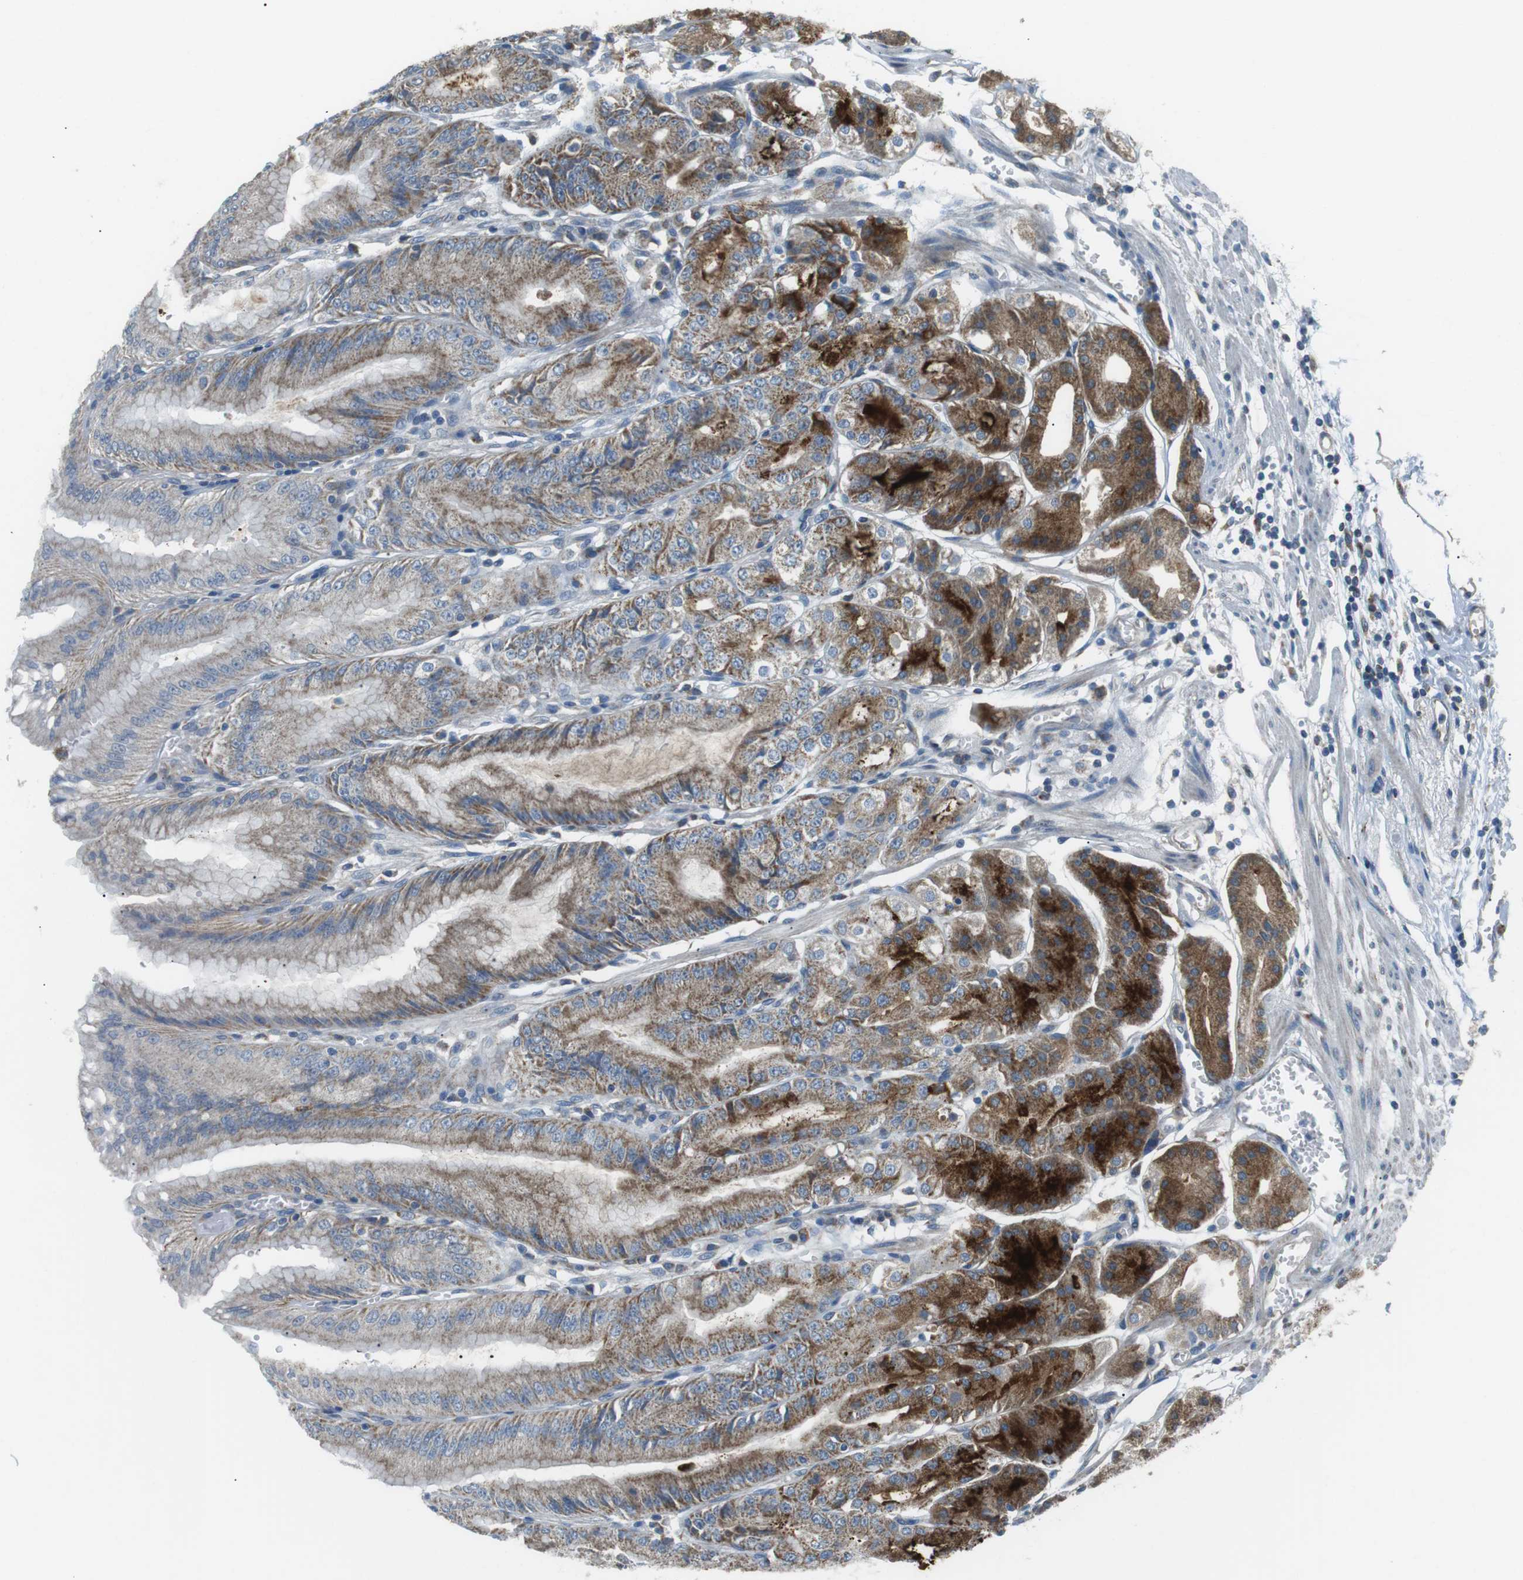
{"staining": {"intensity": "strong", "quantity": "25%-75%", "location": "cytoplasmic/membranous"}, "tissue": "stomach", "cell_type": "Glandular cells", "image_type": "normal", "snomed": [{"axis": "morphology", "description": "Normal tissue, NOS"}, {"axis": "topography", "description": "Stomach, lower"}], "caption": "Glandular cells demonstrate high levels of strong cytoplasmic/membranous positivity in about 25%-75% of cells in benign stomach.", "gene": "BACE1", "patient": {"sex": "male", "age": 71}}